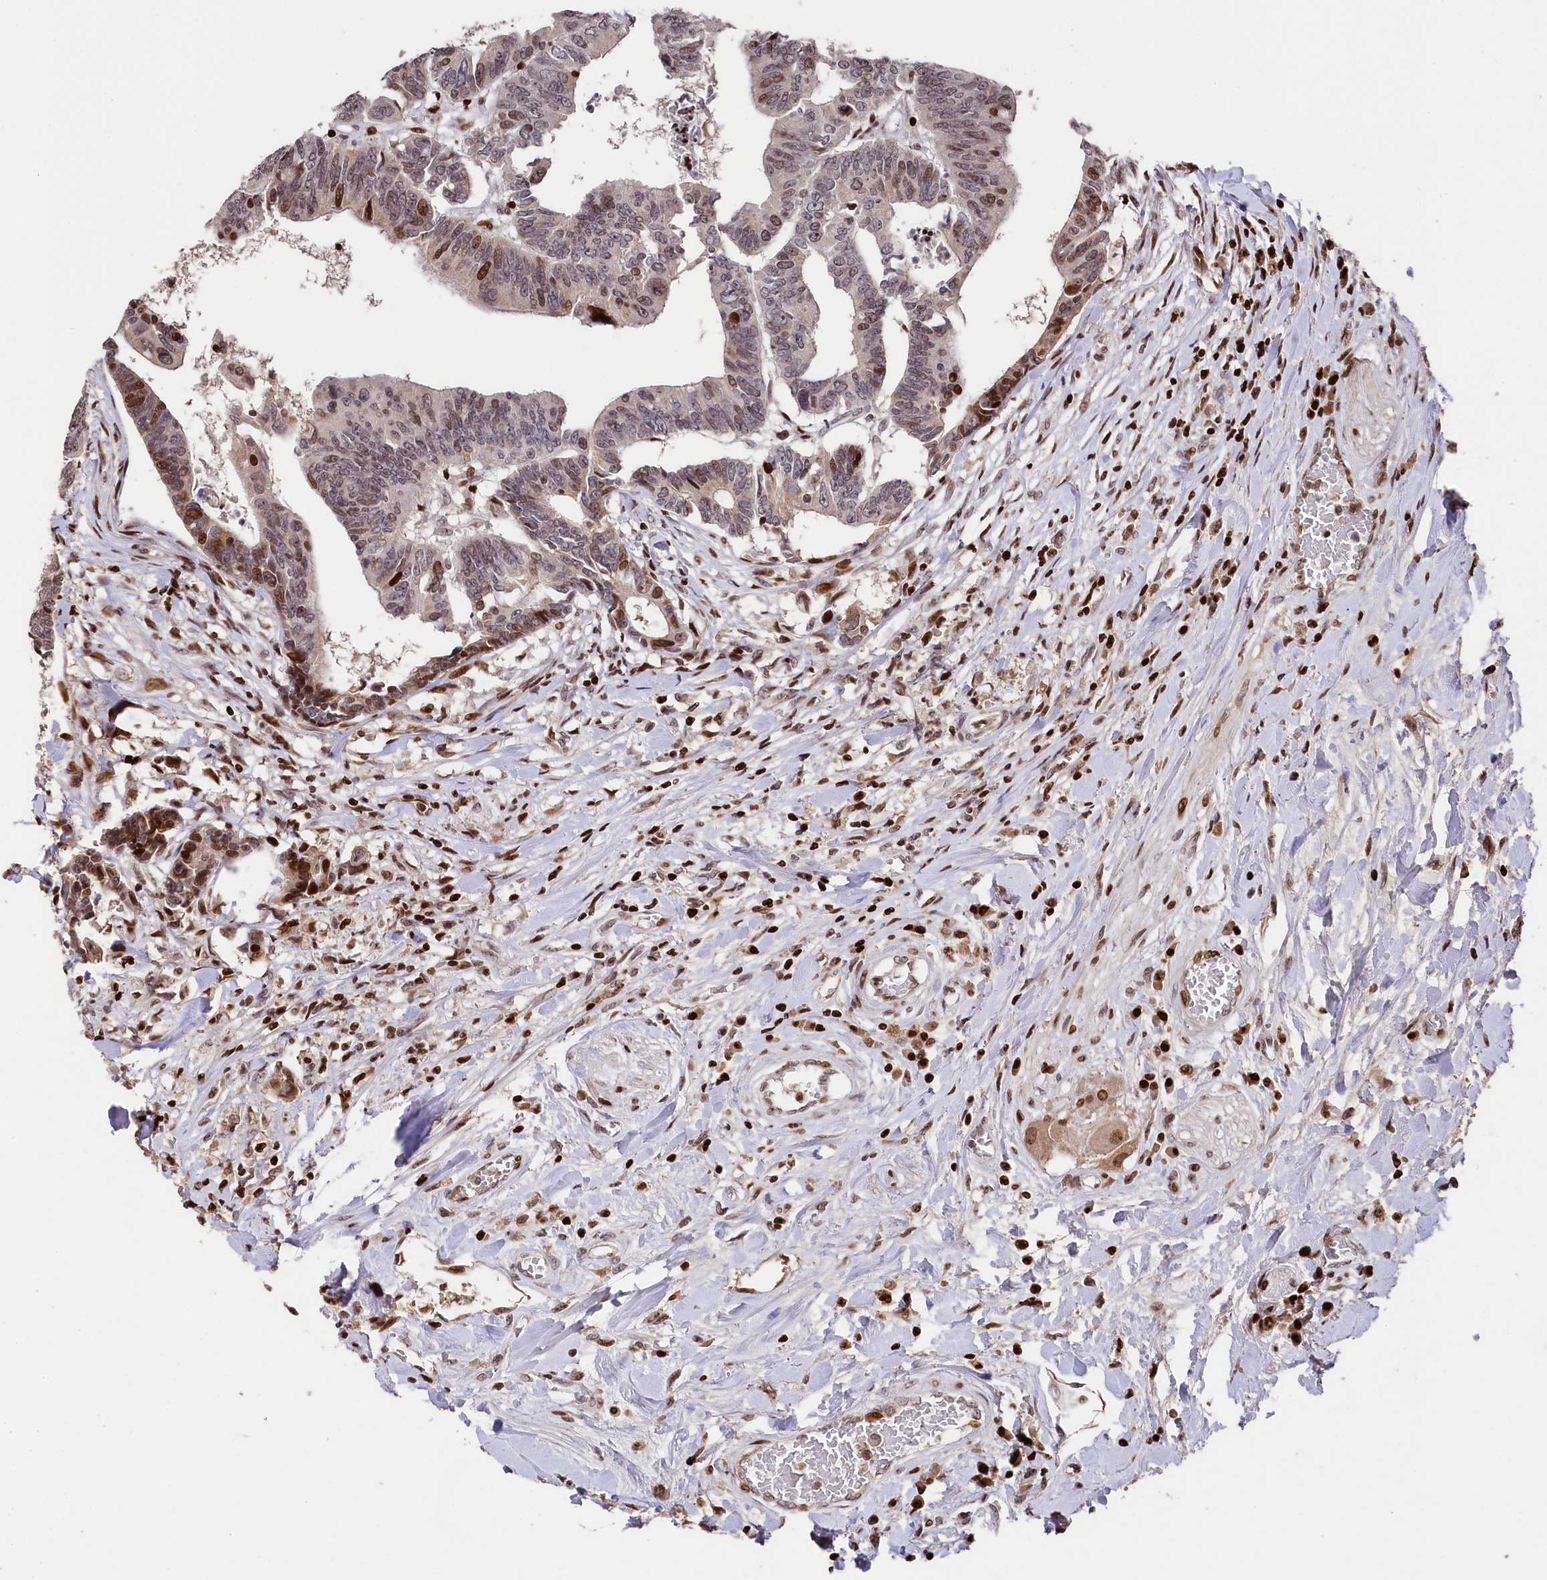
{"staining": {"intensity": "moderate", "quantity": "<25%", "location": "nuclear"}, "tissue": "colorectal cancer", "cell_type": "Tumor cells", "image_type": "cancer", "snomed": [{"axis": "morphology", "description": "Adenocarcinoma, NOS"}, {"axis": "topography", "description": "Rectum"}], "caption": "Tumor cells exhibit low levels of moderate nuclear staining in approximately <25% of cells in human adenocarcinoma (colorectal). (DAB (3,3'-diaminobenzidine) IHC, brown staining for protein, blue staining for nuclei).", "gene": "MCF2L2", "patient": {"sex": "female", "age": 65}}